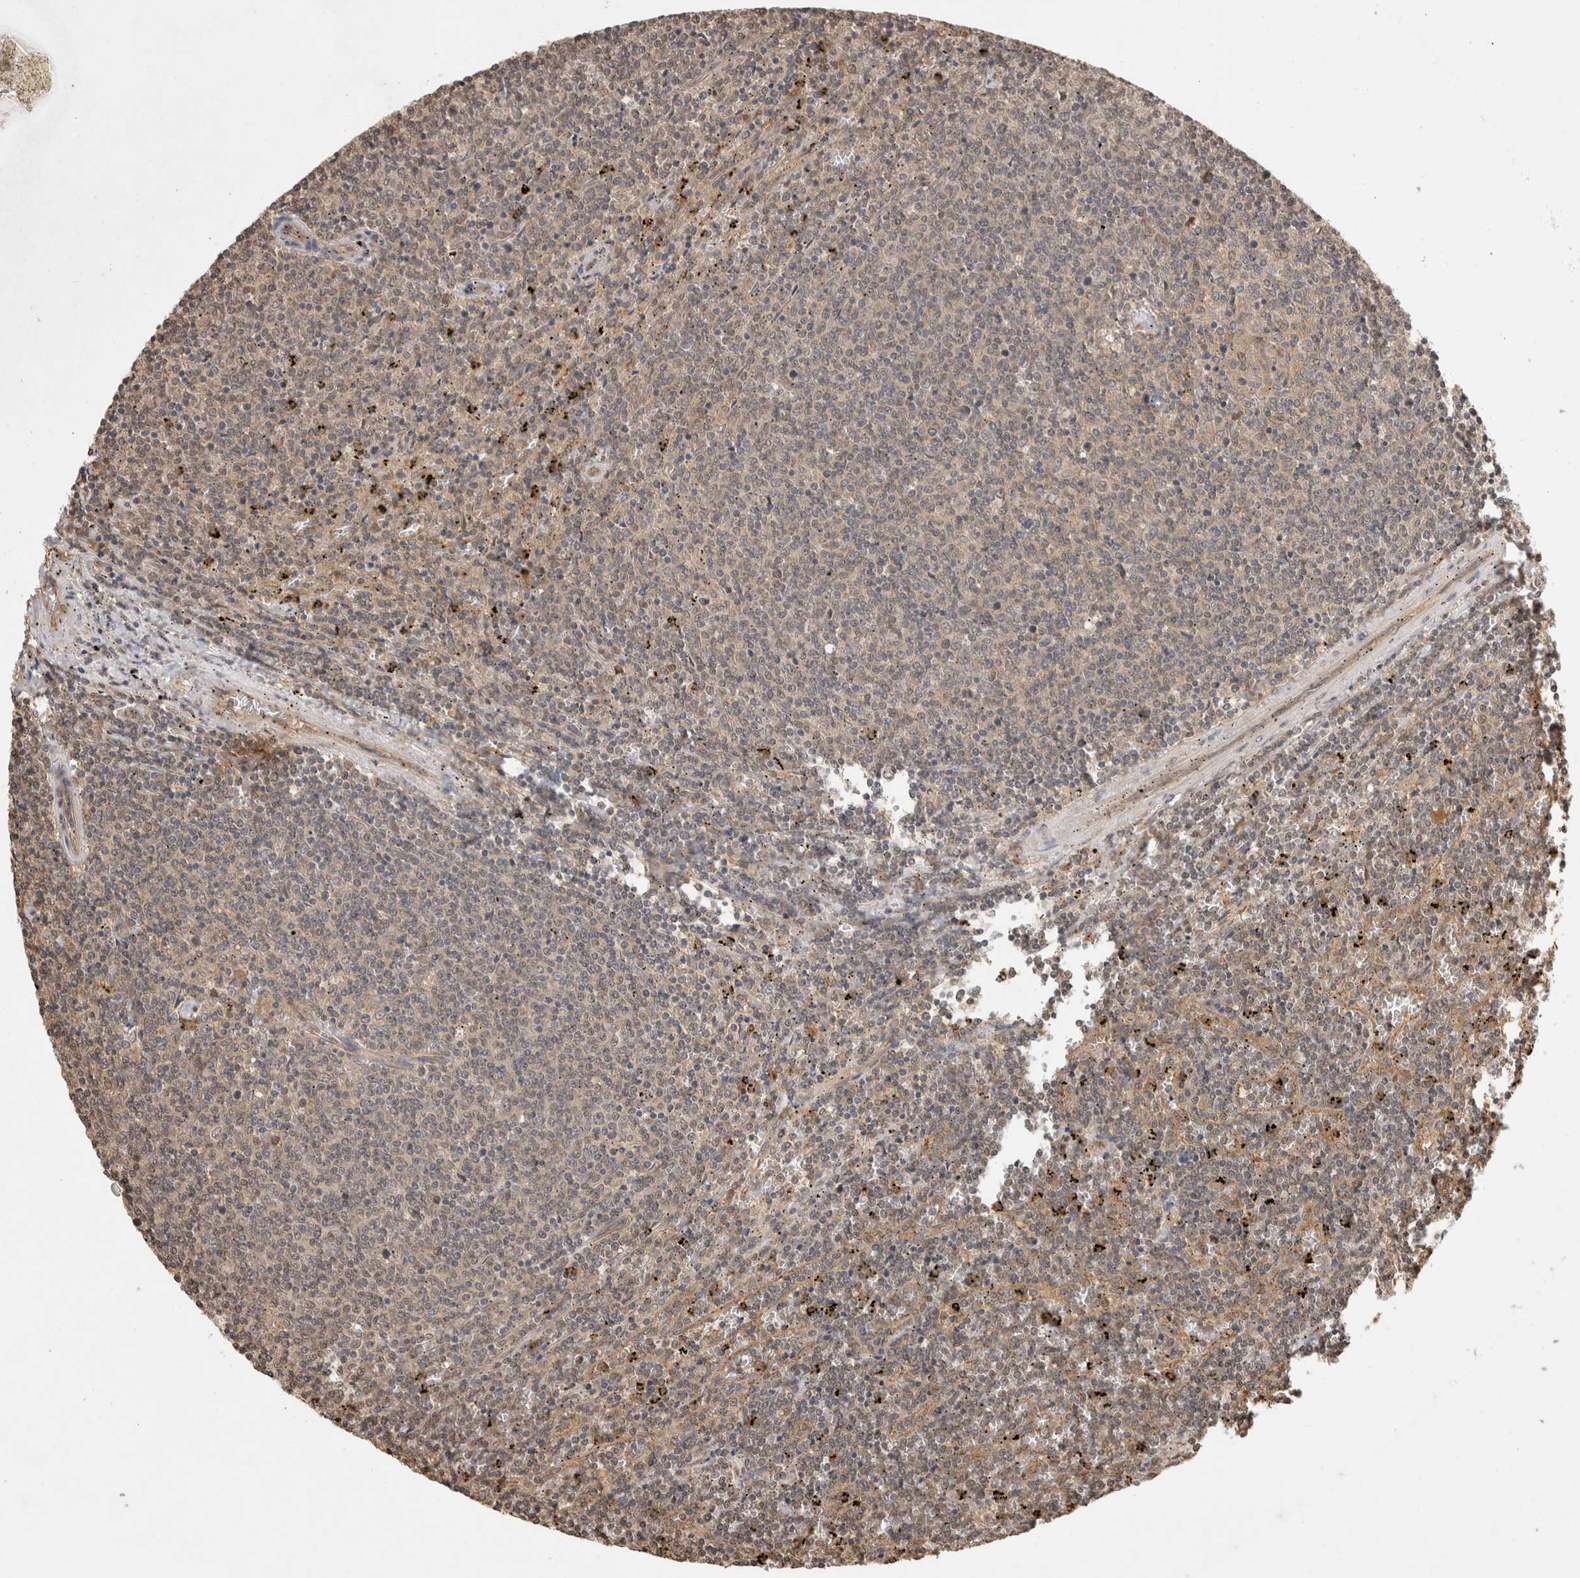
{"staining": {"intensity": "weak", "quantity": "<25%", "location": "cytoplasmic/membranous"}, "tissue": "lymphoma", "cell_type": "Tumor cells", "image_type": "cancer", "snomed": [{"axis": "morphology", "description": "Malignant lymphoma, non-Hodgkin's type, Low grade"}, {"axis": "topography", "description": "Spleen"}], "caption": "This image is of low-grade malignant lymphoma, non-Hodgkin's type stained with IHC to label a protein in brown with the nuclei are counter-stained blue. There is no positivity in tumor cells. (DAB immunohistochemistry with hematoxylin counter stain).", "gene": "PRMT3", "patient": {"sex": "female", "age": 50}}